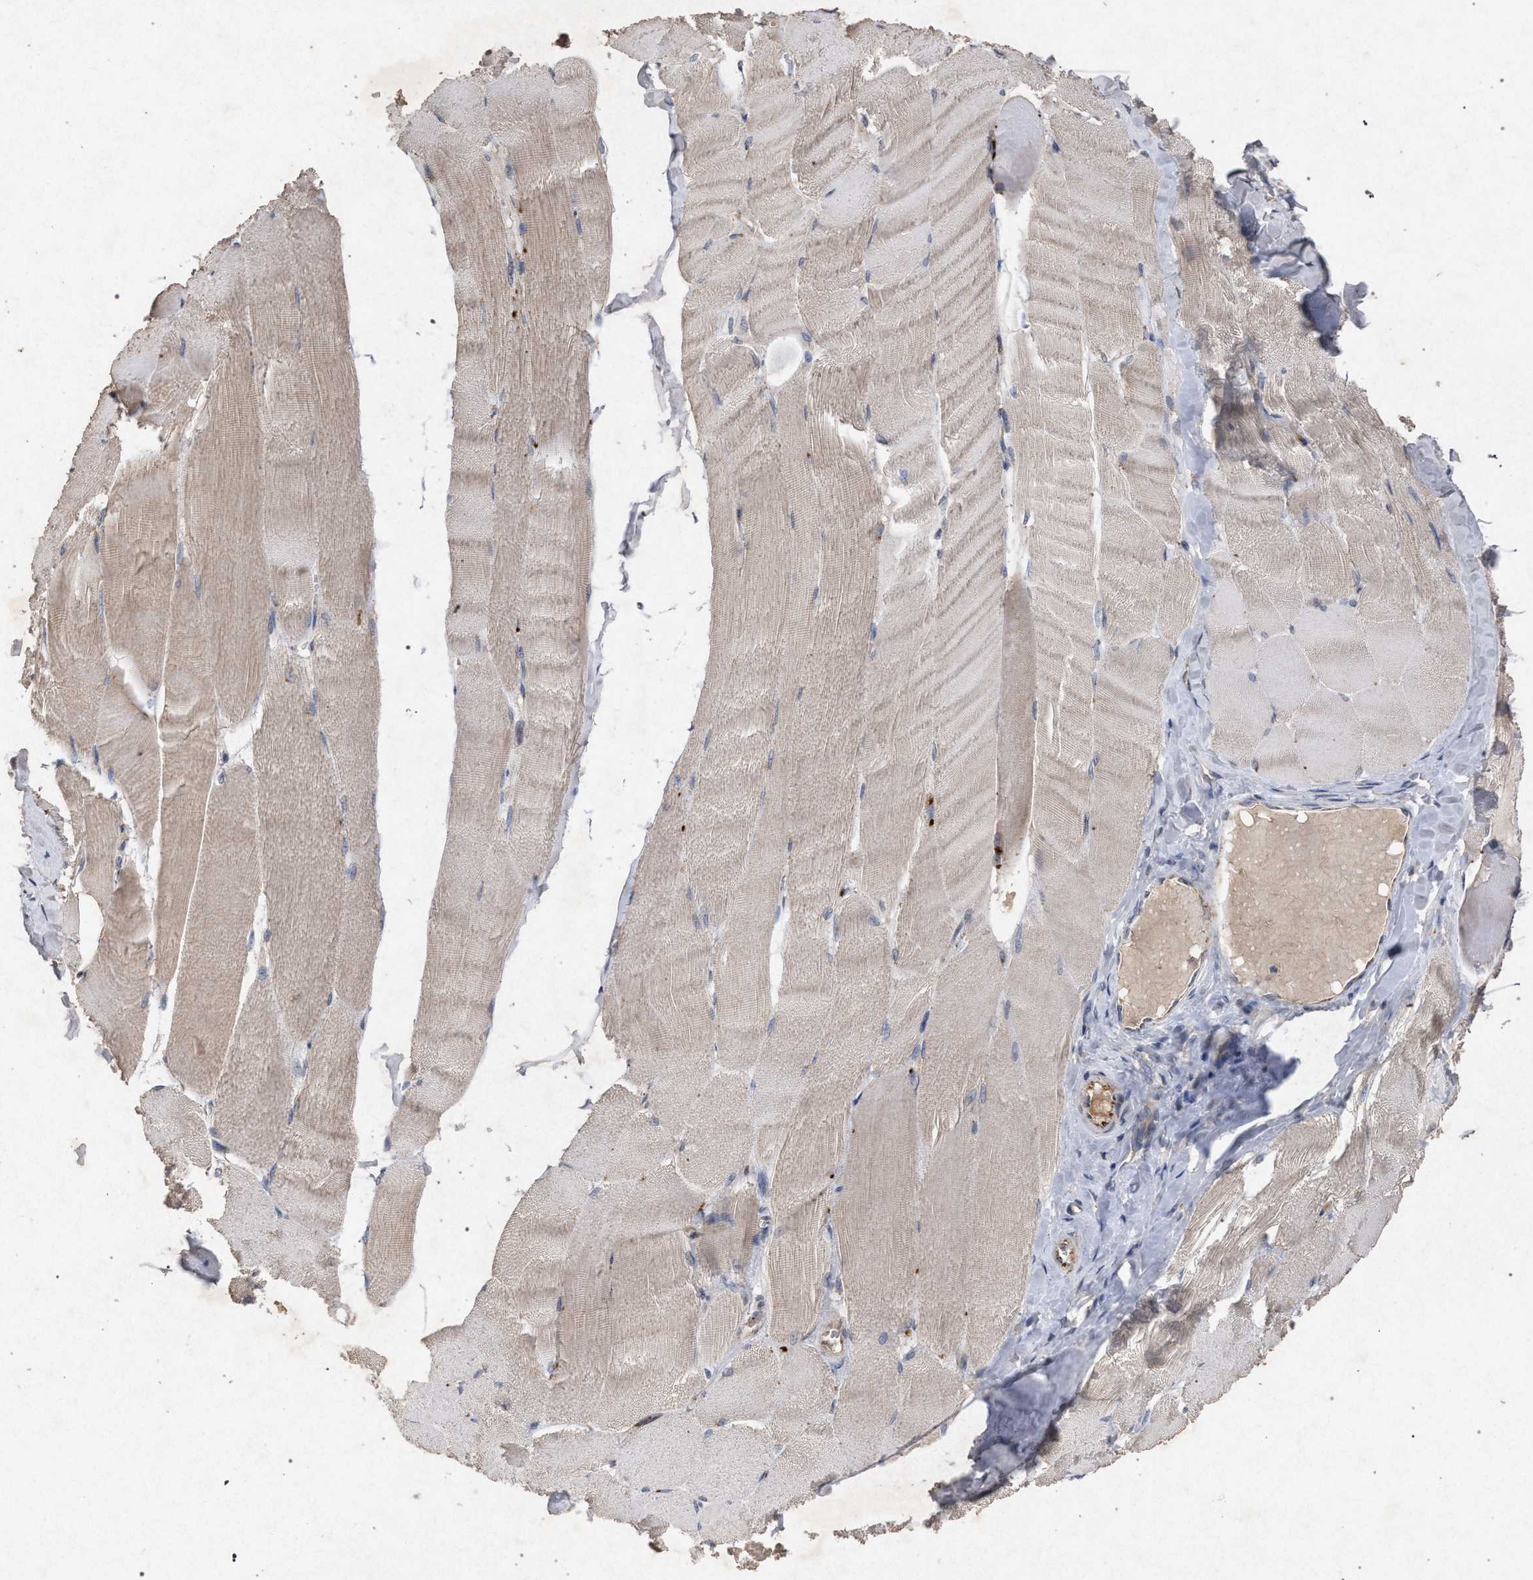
{"staining": {"intensity": "strong", "quantity": "<25%", "location": "cytoplasmic/membranous"}, "tissue": "skeletal muscle", "cell_type": "Myocytes", "image_type": "normal", "snomed": [{"axis": "morphology", "description": "Normal tissue, NOS"}, {"axis": "morphology", "description": "Squamous cell carcinoma, NOS"}, {"axis": "topography", "description": "Skeletal muscle"}], "caption": "Skeletal muscle stained with IHC demonstrates strong cytoplasmic/membranous positivity in approximately <25% of myocytes.", "gene": "PKD2L1", "patient": {"sex": "male", "age": 51}}